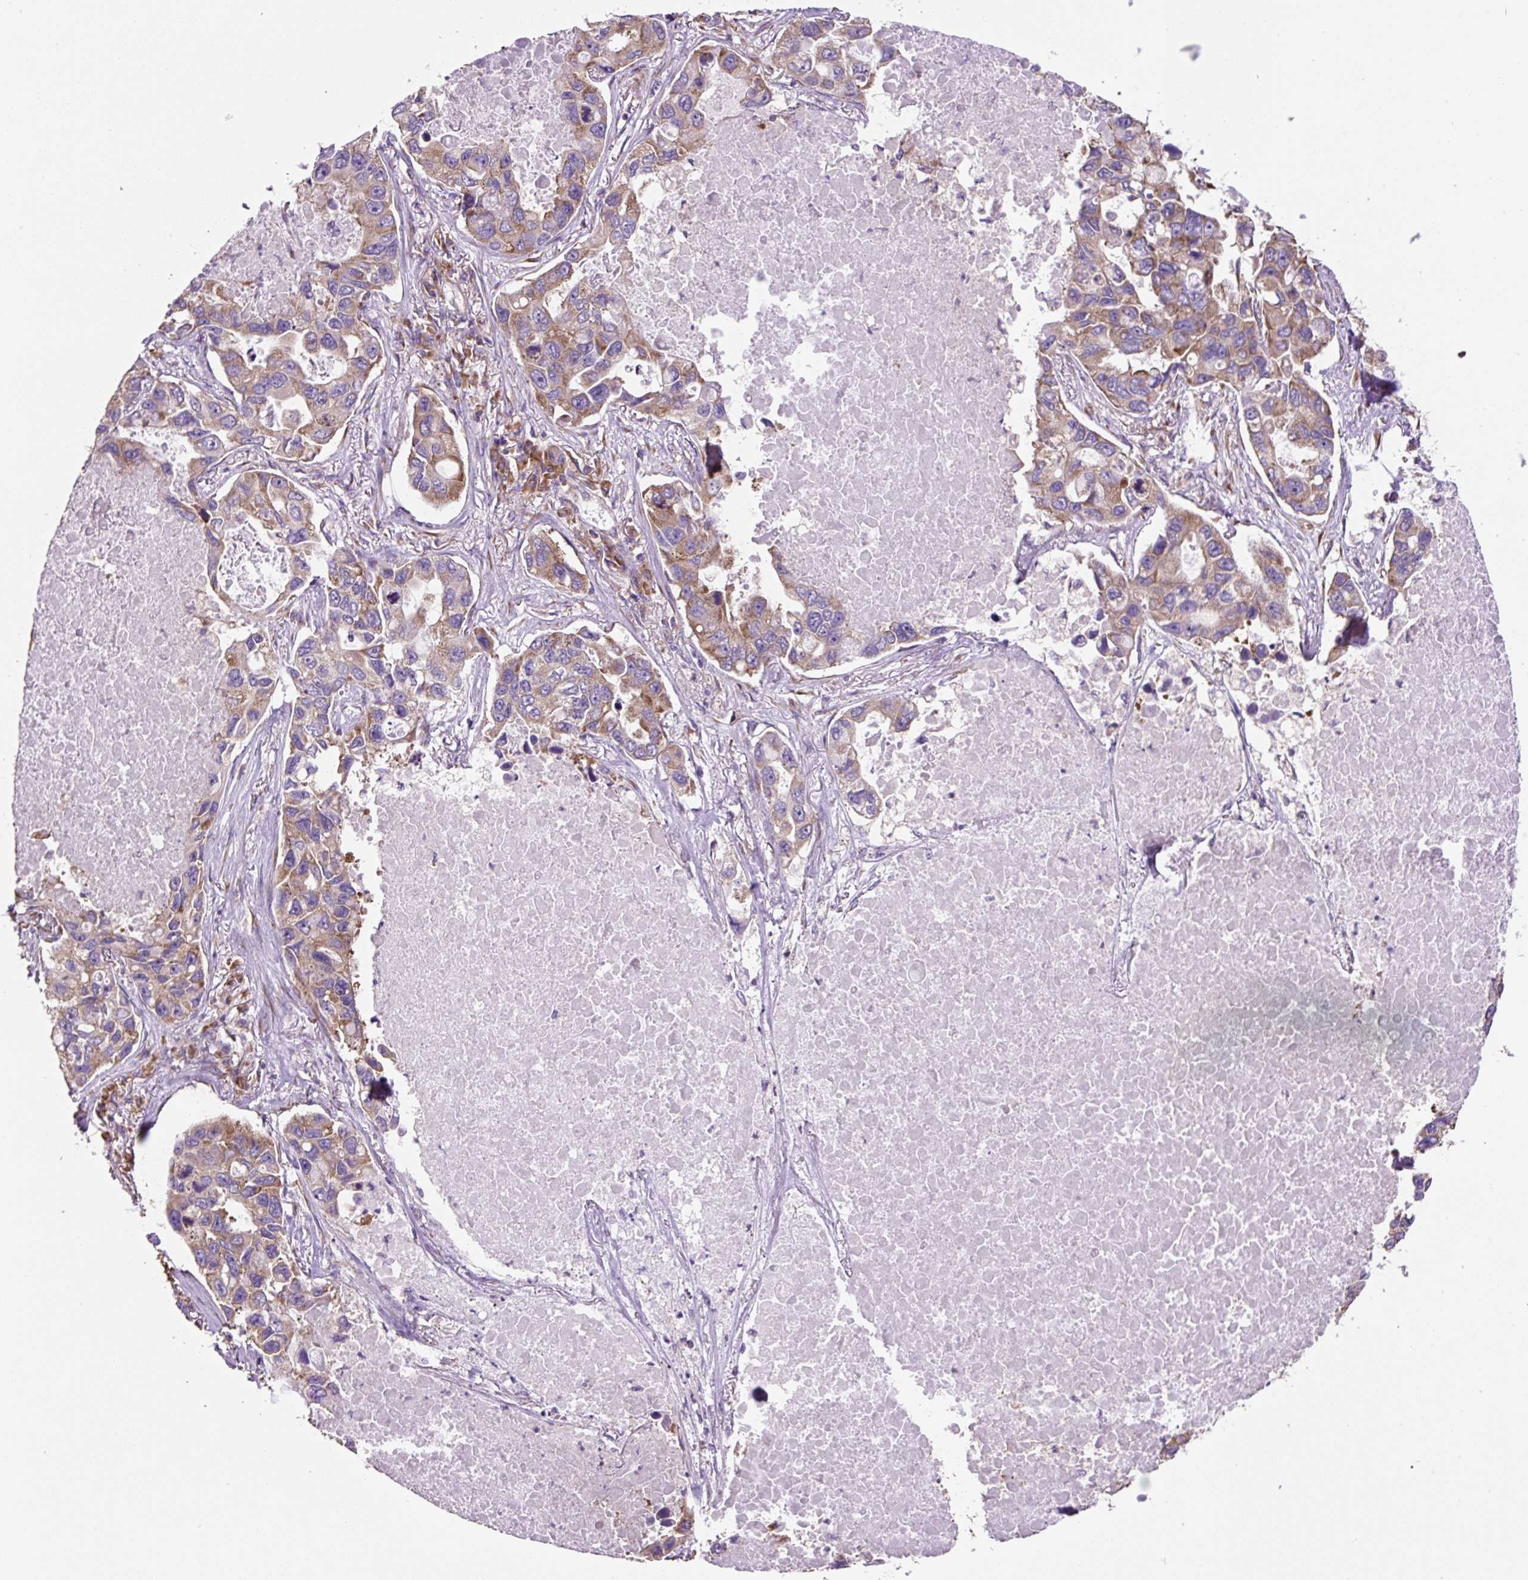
{"staining": {"intensity": "moderate", "quantity": "25%-75%", "location": "cytoplasmic/membranous"}, "tissue": "lung cancer", "cell_type": "Tumor cells", "image_type": "cancer", "snomed": [{"axis": "morphology", "description": "Adenocarcinoma, NOS"}, {"axis": "topography", "description": "Lung"}], "caption": "Lung adenocarcinoma tissue demonstrates moderate cytoplasmic/membranous positivity in approximately 25%-75% of tumor cells", "gene": "RPS23", "patient": {"sex": "male", "age": 64}}